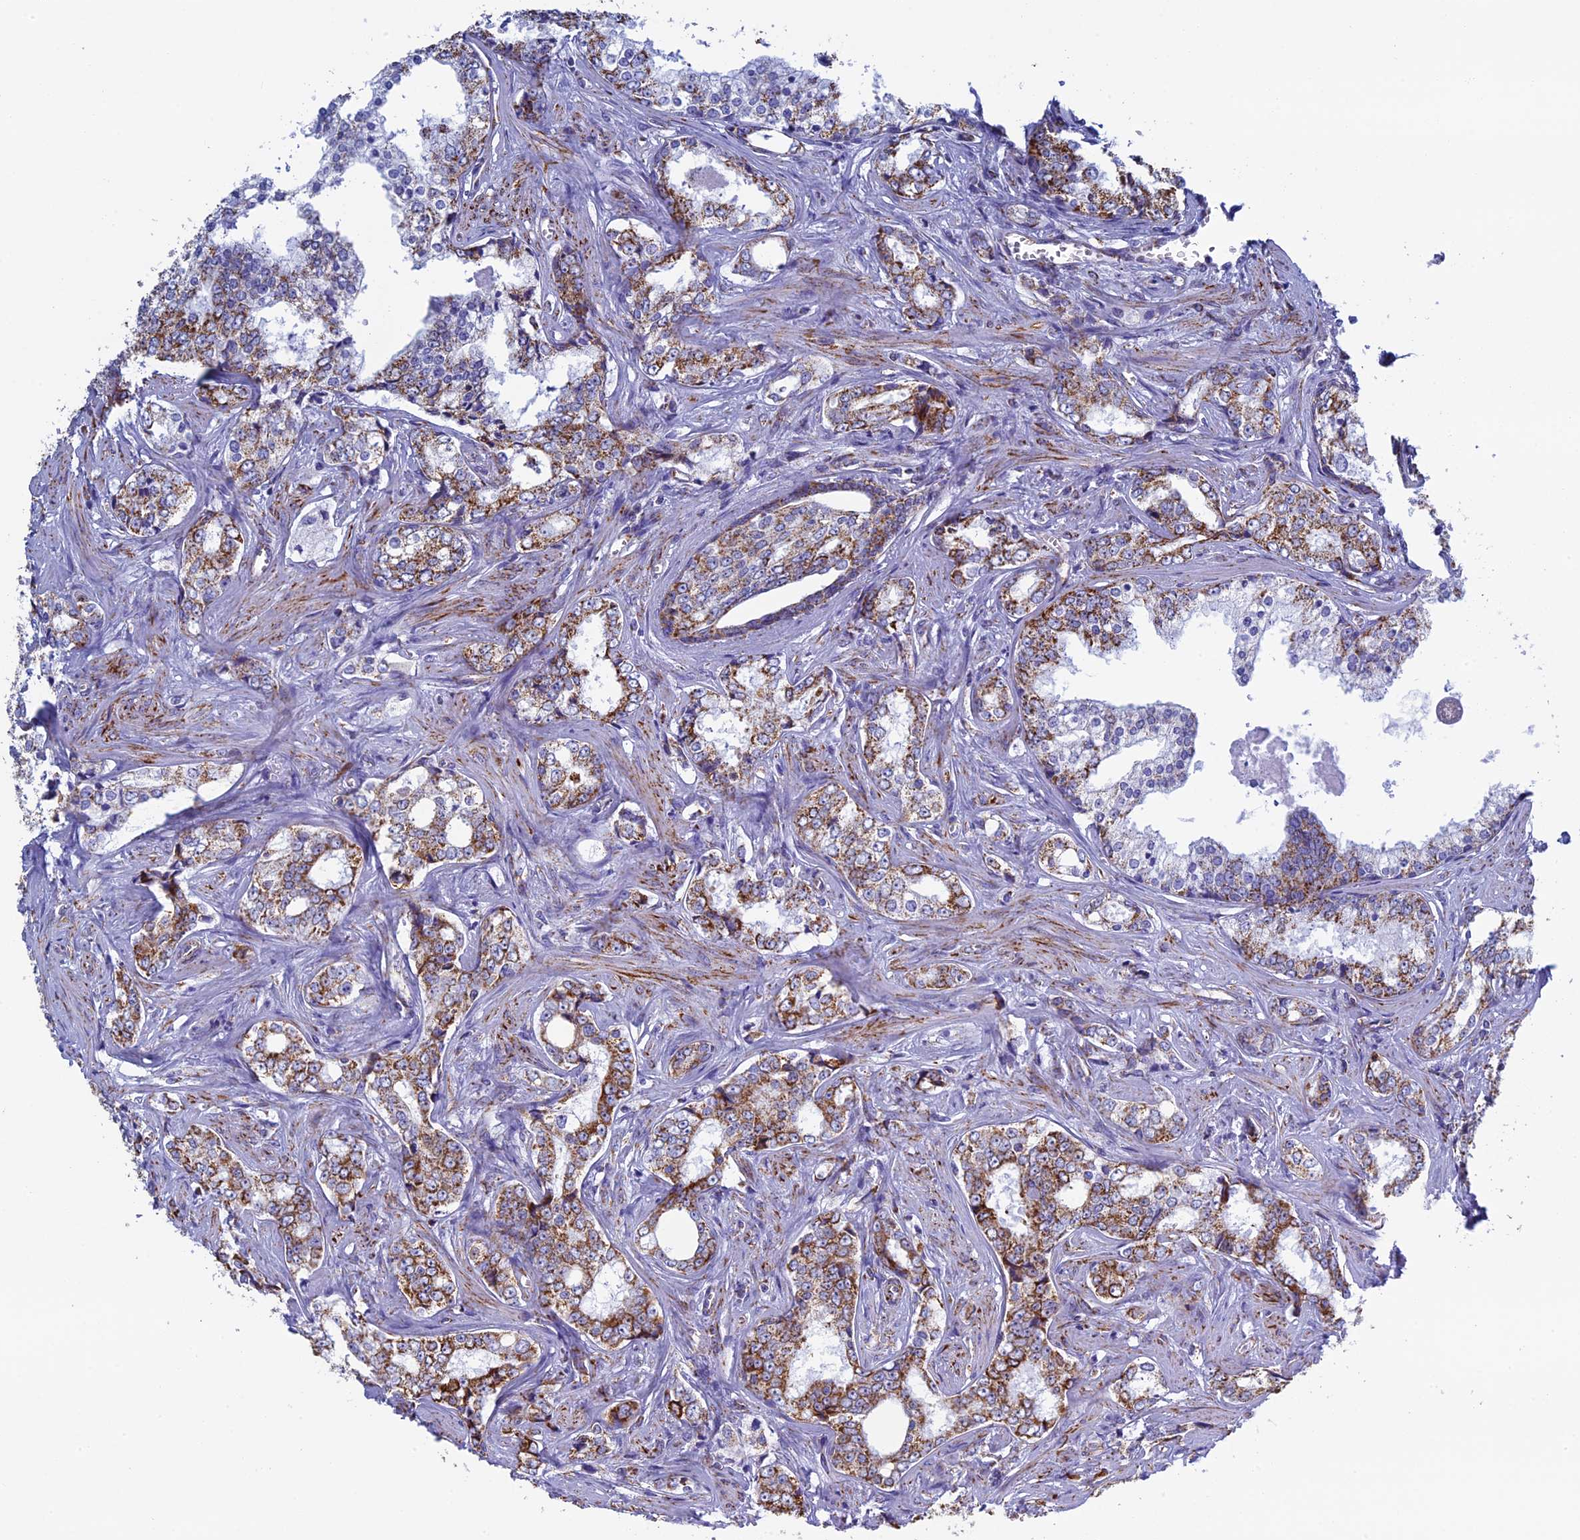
{"staining": {"intensity": "moderate", "quantity": ">75%", "location": "cytoplasmic/membranous"}, "tissue": "prostate cancer", "cell_type": "Tumor cells", "image_type": "cancer", "snomed": [{"axis": "morphology", "description": "Adenocarcinoma, High grade"}, {"axis": "topography", "description": "Prostate"}], "caption": "About >75% of tumor cells in high-grade adenocarcinoma (prostate) exhibit moderate cytoplasmic/membranous protein positivity as visualized by brown immunohistochemical staining.", "gene": "UQCRFS1", "patient": {"sex": "male", "age": 66}}